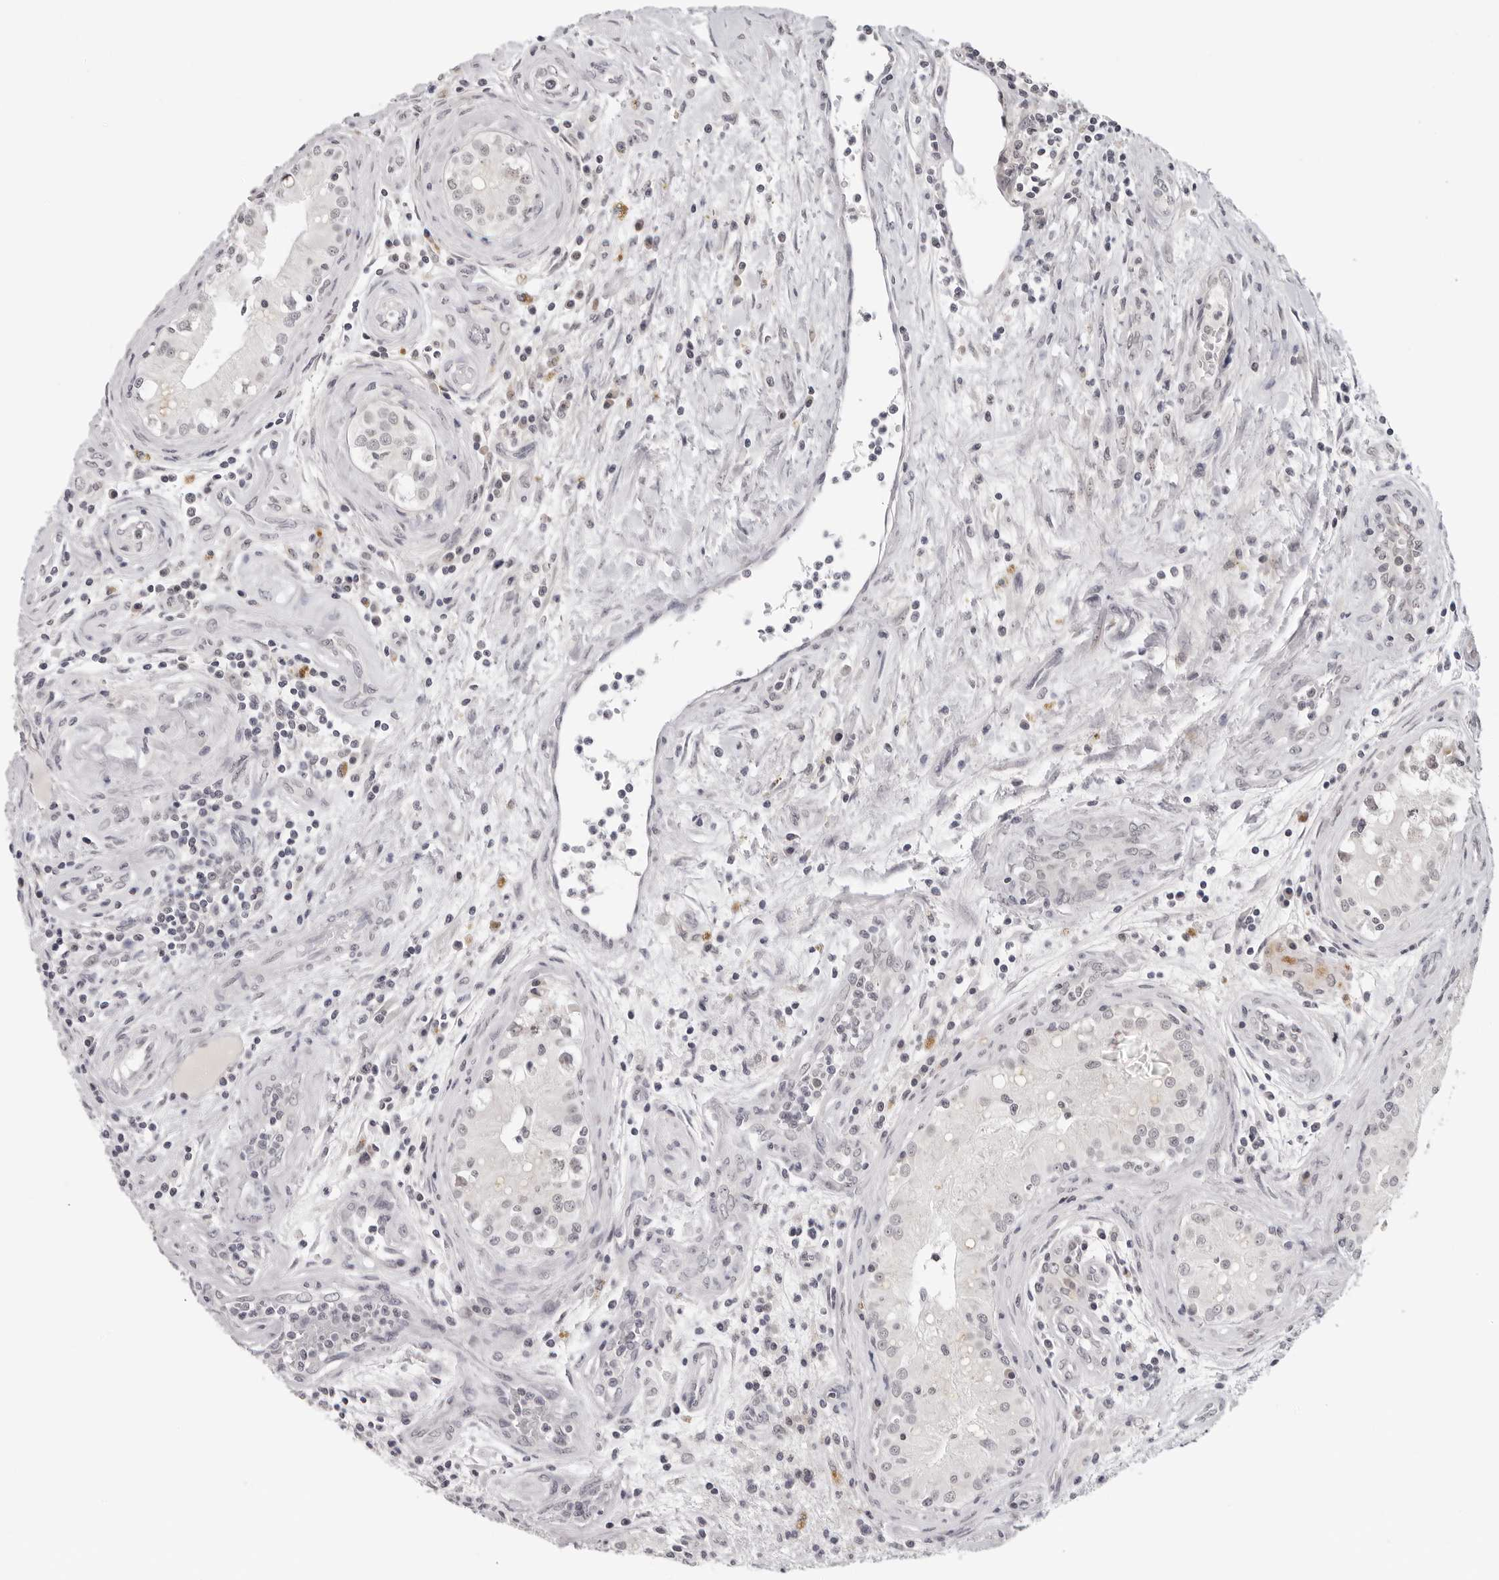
{"staining": {"intensity": "negative", "quantity": "none", "location": "none"}, "tissue": "testis cancer", "cell_type": "Tumor cells", "image_type": "cancer", "snomed": [{"axis": "morphology", "description": "Carcinoma, Embryonal, NOS"}, {"axis": "topography", "description": "Testis"}], "caption": "Immunohistochemistry image of testis embryonal carcinoma stained for a protein (brown), which demonstrates no staining in tumor cells.", "gene": "PRUNE1", "patient": {"sex": "male", "age": 28}}